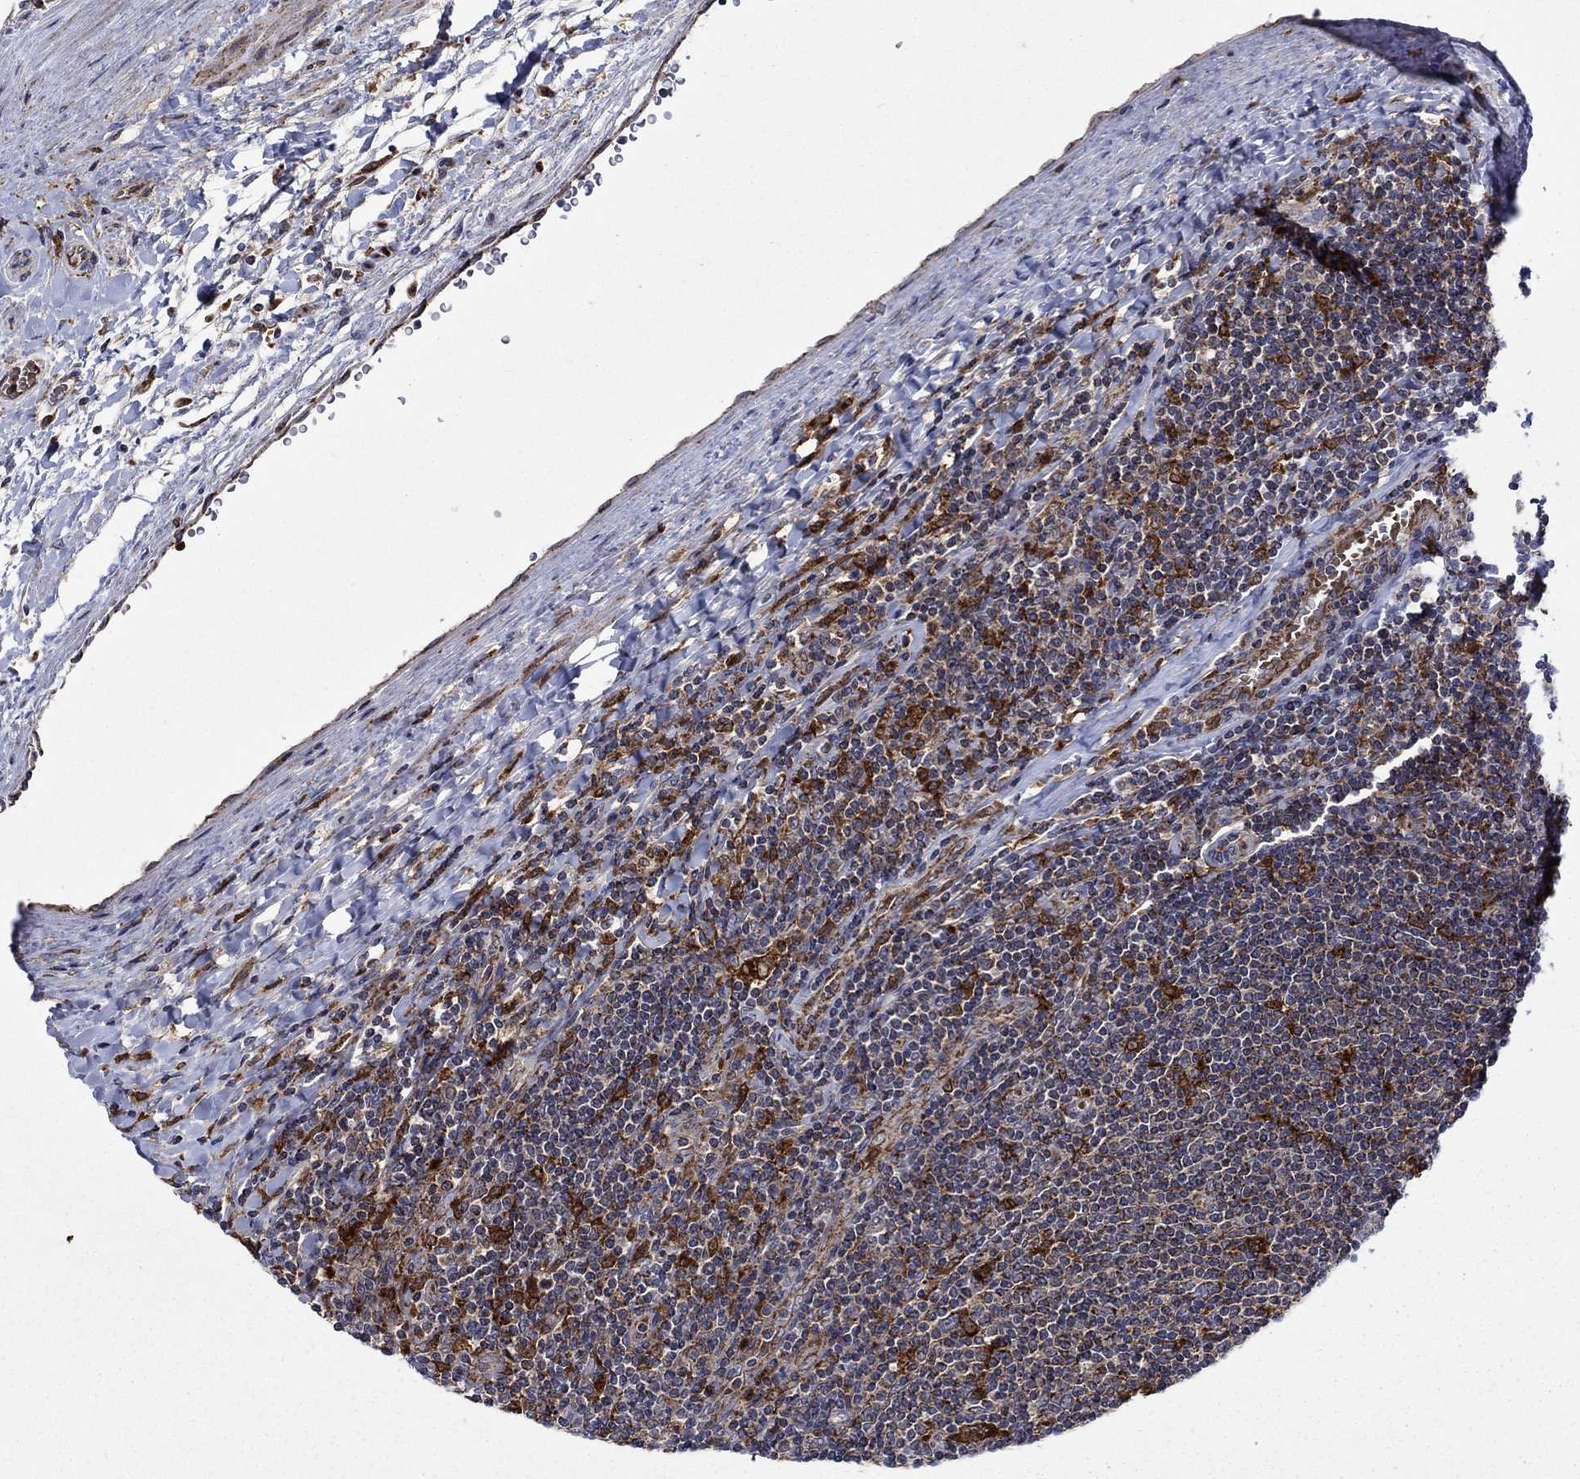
{"staining": {"intensity": "weak", "quantity": ">75%", "location": "cytoplasmic/membranous"}, "tissue": "lymphoma", "cell_type": "Tumor cells", "image_type": "cancer", "snomed": [{"axis": "morphology", "description": "Hodgkin's disease, NOS"}, {"axis": "topography", "description": "Lymph node"}], "caption": "There is low levels of weak cytoplasmic/membranous staining in tumor cells of Hodgkin's disease, as demonstrated by immunohistochemical staining (brown color).", "gene": "RNF19B", "patient": {"sex": "male", "age": 40}}